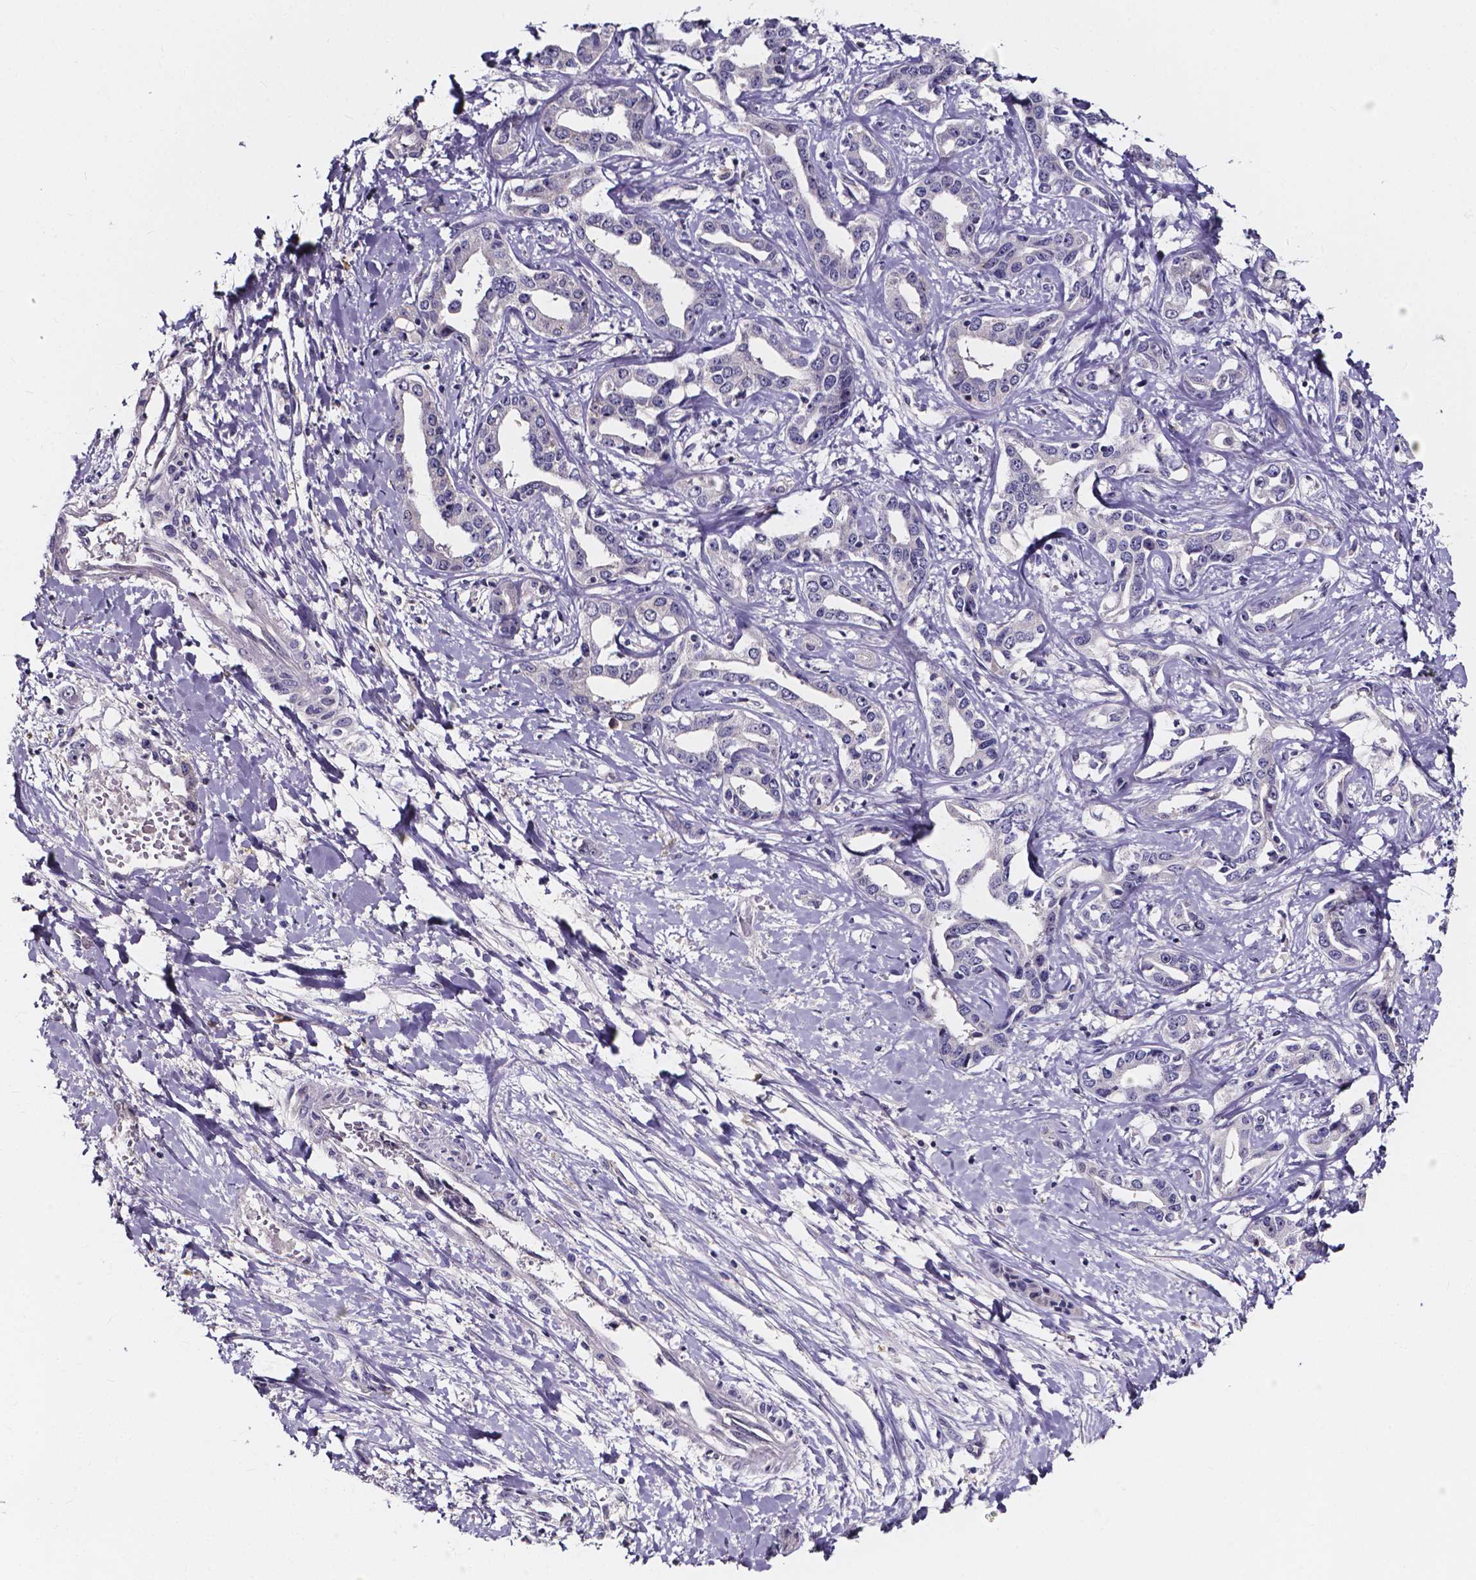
{"staining": {"intensity": "negative", "quantity": "none", "location": "none"}, "tissue": "liver cancer", "cell_type": "Tumor cells", "image_type": "cancer", "snomed": [{"axis": "morphology", "description": "Cholangiocarcinoma"}, {"axis": "topography", "description": "Liver"}], "caption": "The image displays no significant positivity in tumor cells of liver cholangiocarcinoma.", "gene": "SPOCD1", "patient": {"sex": "male", "age": 59}}